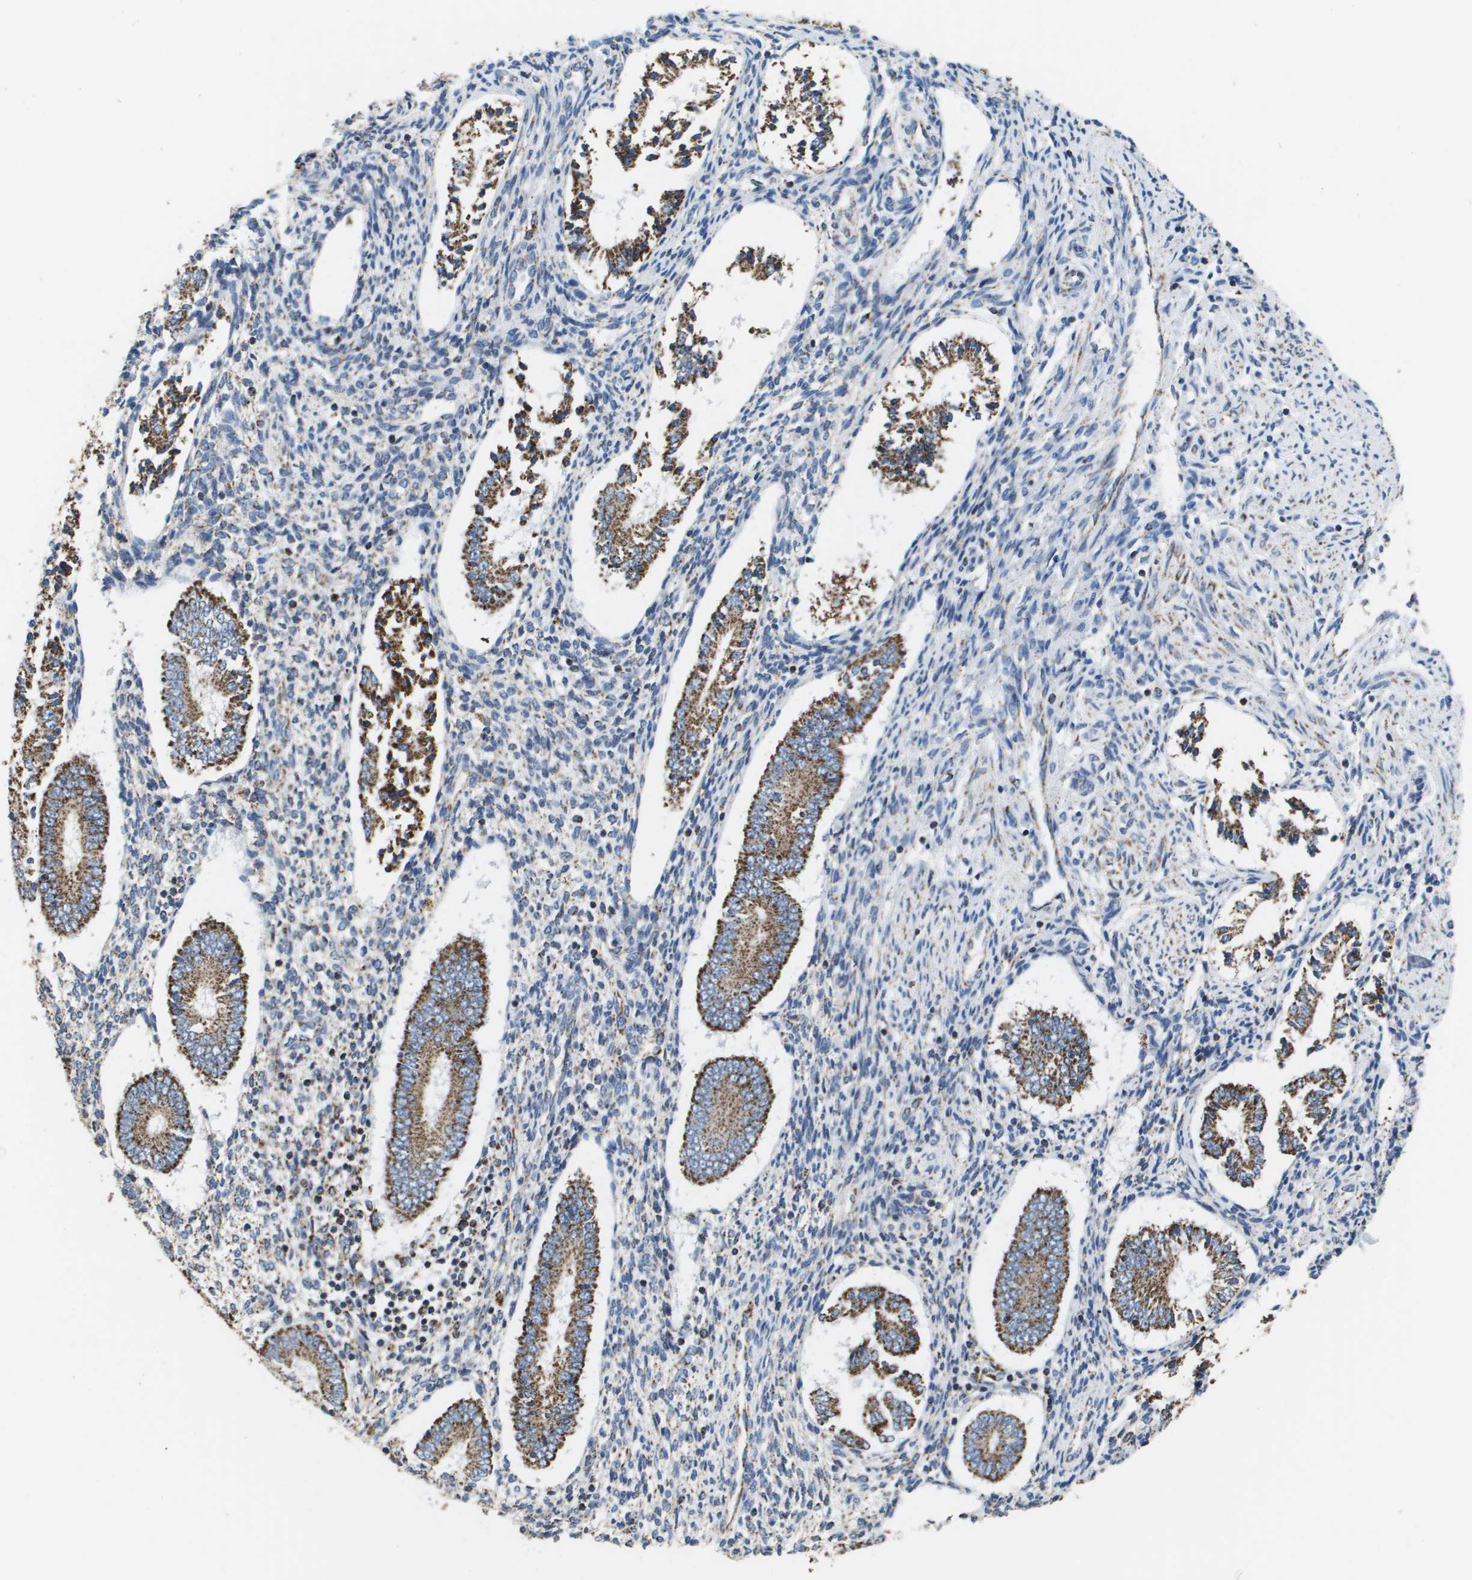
{"staining": {"intensity": "moderate", "quantity": "<25%", "location": "cytoplasmic/membranous"}, "tissue": "endometrium", "cell_type": "Cells in endometrial stroma", "image_type": "normal", "snomed": [{"axis": "morphology", "description": "Normal tissue, NOS"}, {"axis": "topography", "description": "Endometrium"}], "caption": "High-magnification brightfield microscopy of unremarkable endometrium stained with DAB (3,3'-diaminobenzidine) (brown) and counterstained with hematoxylin (blue). cells in endometrial stroma exhibit moderate cytoplasmic/membranous expression is seen in about<25% of cells. The staining was performed using DAB, with brown indicating positive protein expression. Nuclei are stained blue with hematoxylin.", "gene": "ATP5F1B", "patient": {"sex": "female", "age": 42}}